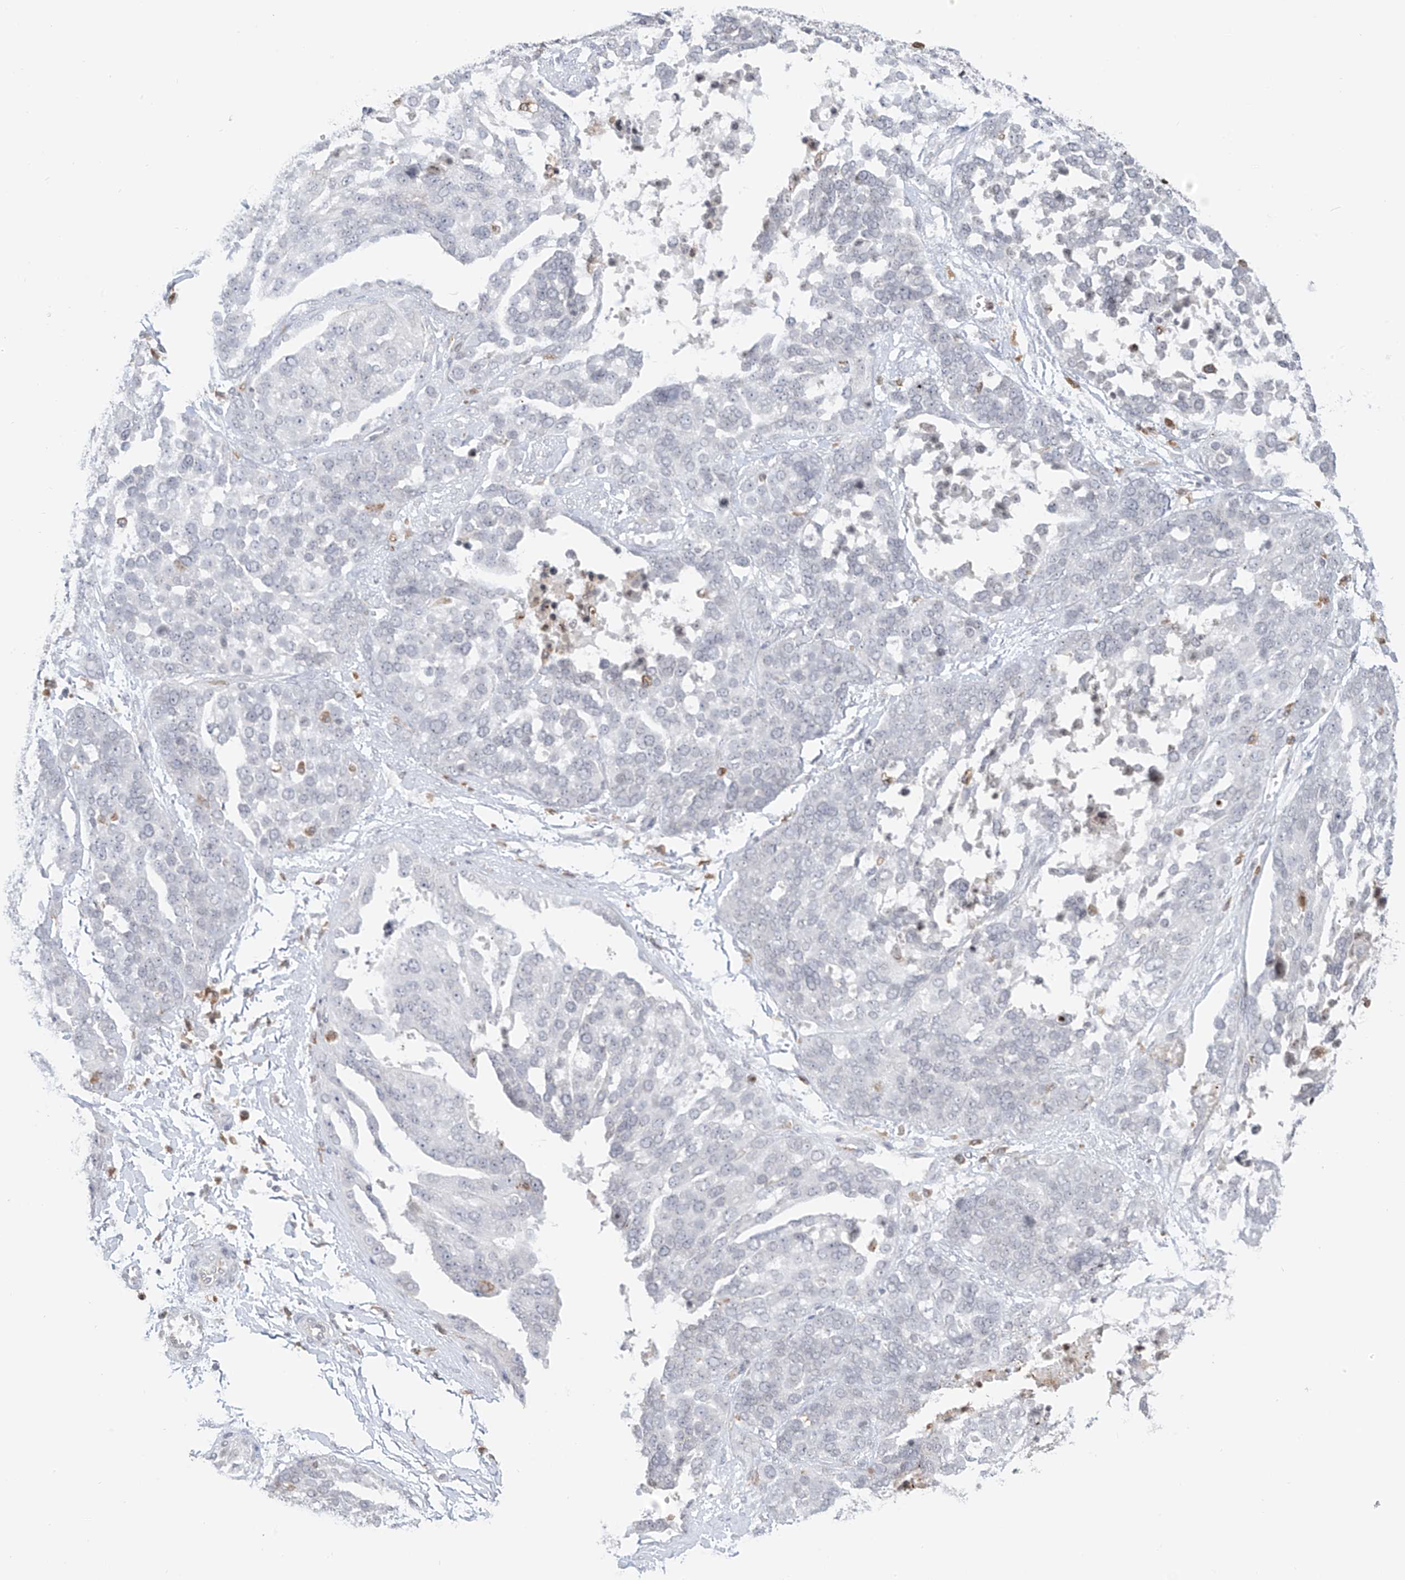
{"staining": {"intensity": "negative", "quantity": "none", "location": "none"}, "tissue": "ovarian cancer", "cell_type": "Tumor cells", "image_type": "cancer", "snomed": [{"axis": "morphology", "description": "Cystadenocarcinoma, serous, NOS"}, {"axis": "topography", "description": "Ovary"}], "caption": "This histopathology image is of ovarian cancer (serous cystadenocarcinoma) stained with IHC to label a protein in brown with the nuclei are counter-stained blue. There is no staining in tumor cells. (Immunohistochemistry, brightfield microscopy, high magnification).", "gene": "TBXAS1", "patient": {"sex": "female", "age": 44}}